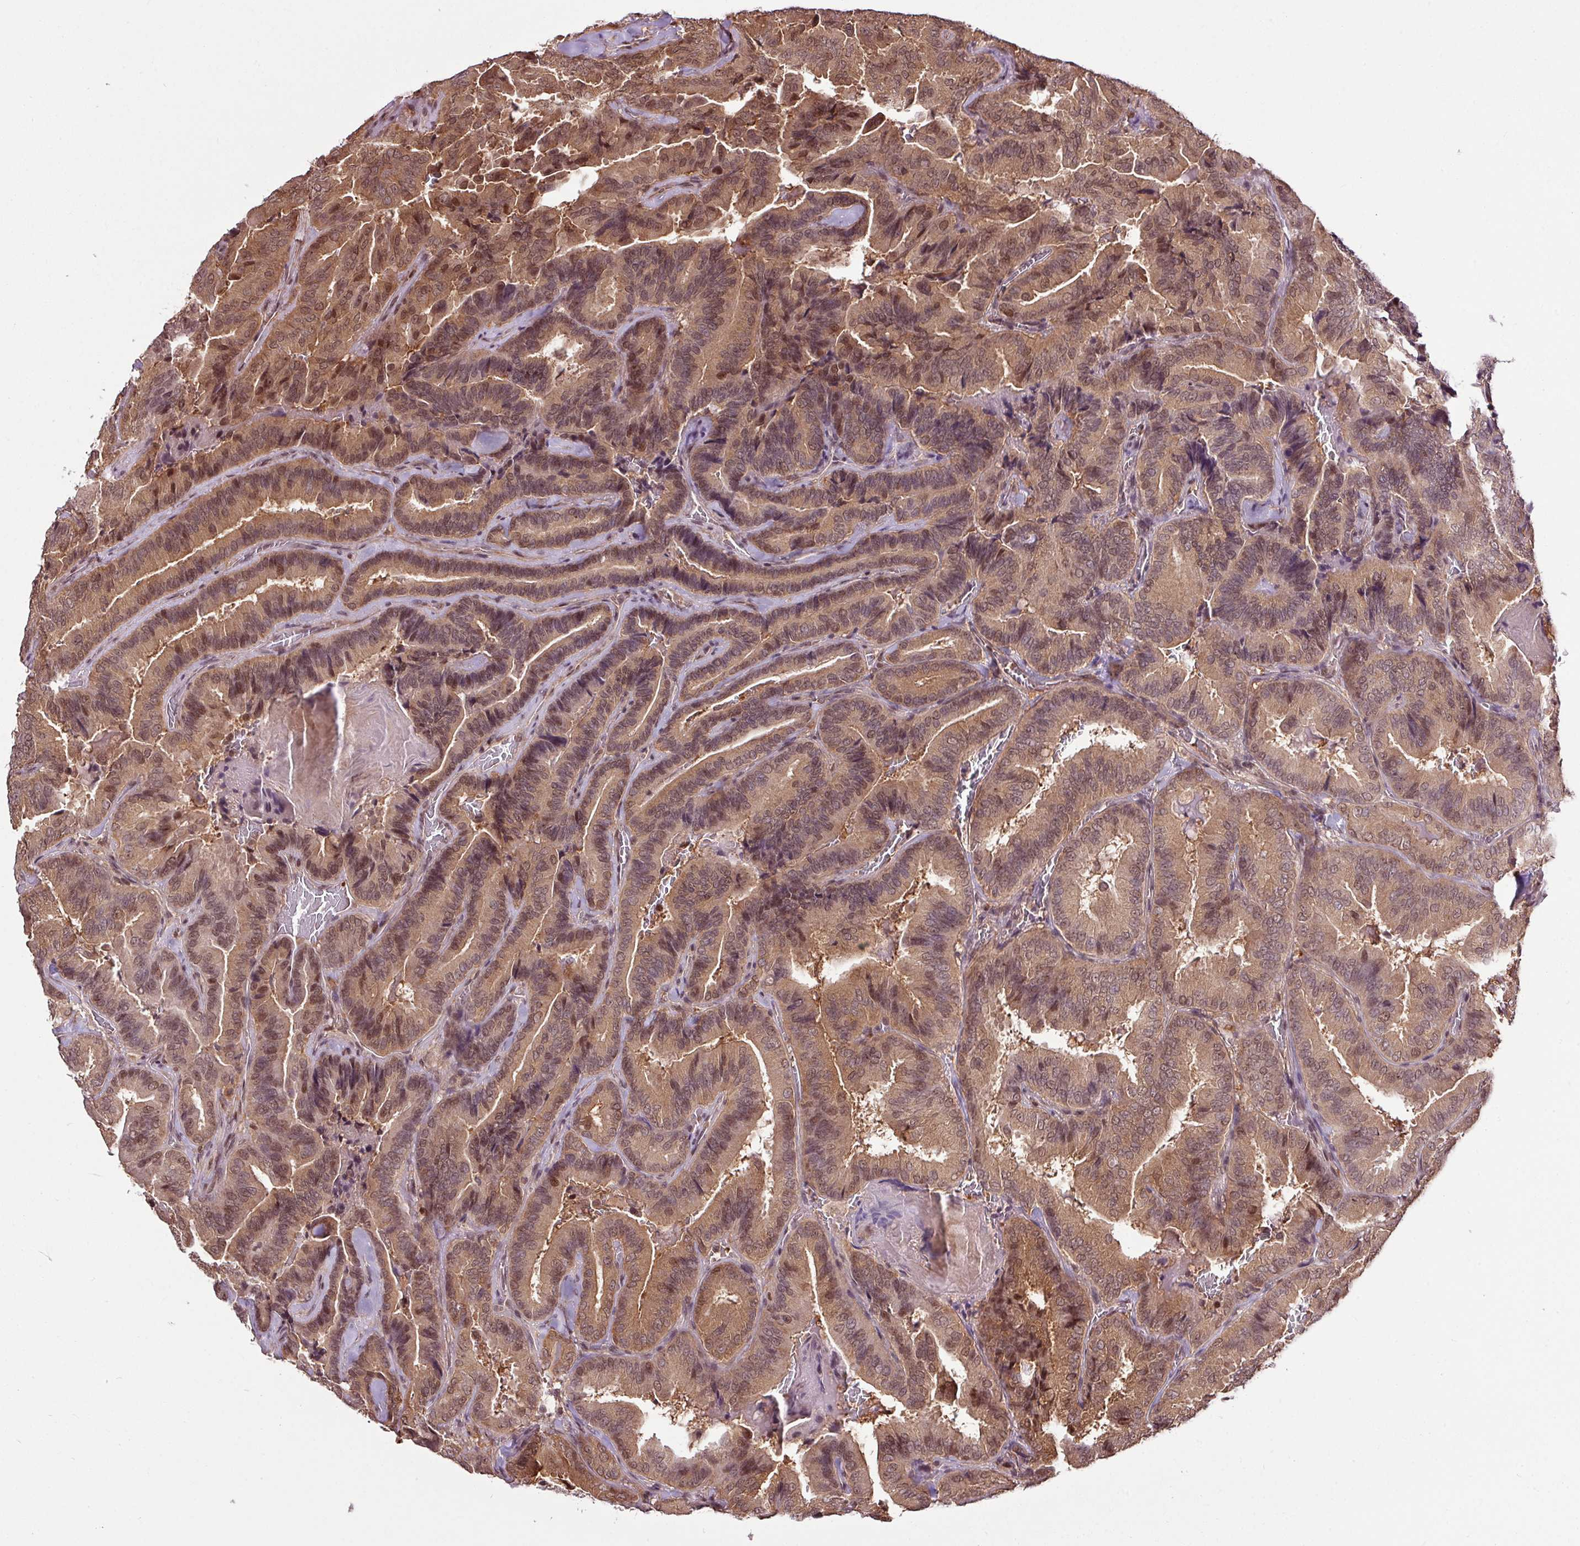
{"staining": {"intensity": "moderate", "quantity": ">75%", "location": "cytoplasmic/membranous,nuclear"}, "tissue": "thyroid cancer", "cell_type": "Tumor cells", "image_type": "cancer", "snomed": [{"axis": "morphology", "description": "Papillary adenocarcinoma, NOS"}, {"axis": "topography", "description": "Thyroid gland"}], "caption": "About >75% of tumor cells in thyroid papillary adenocarcinoma show moderate cytoplasmic/membranous and nuclear protein expression as visualized by brown immunohistochemical staining.", "gene": "ITPKC", "patient": {"sex": "male", "age": 61}}